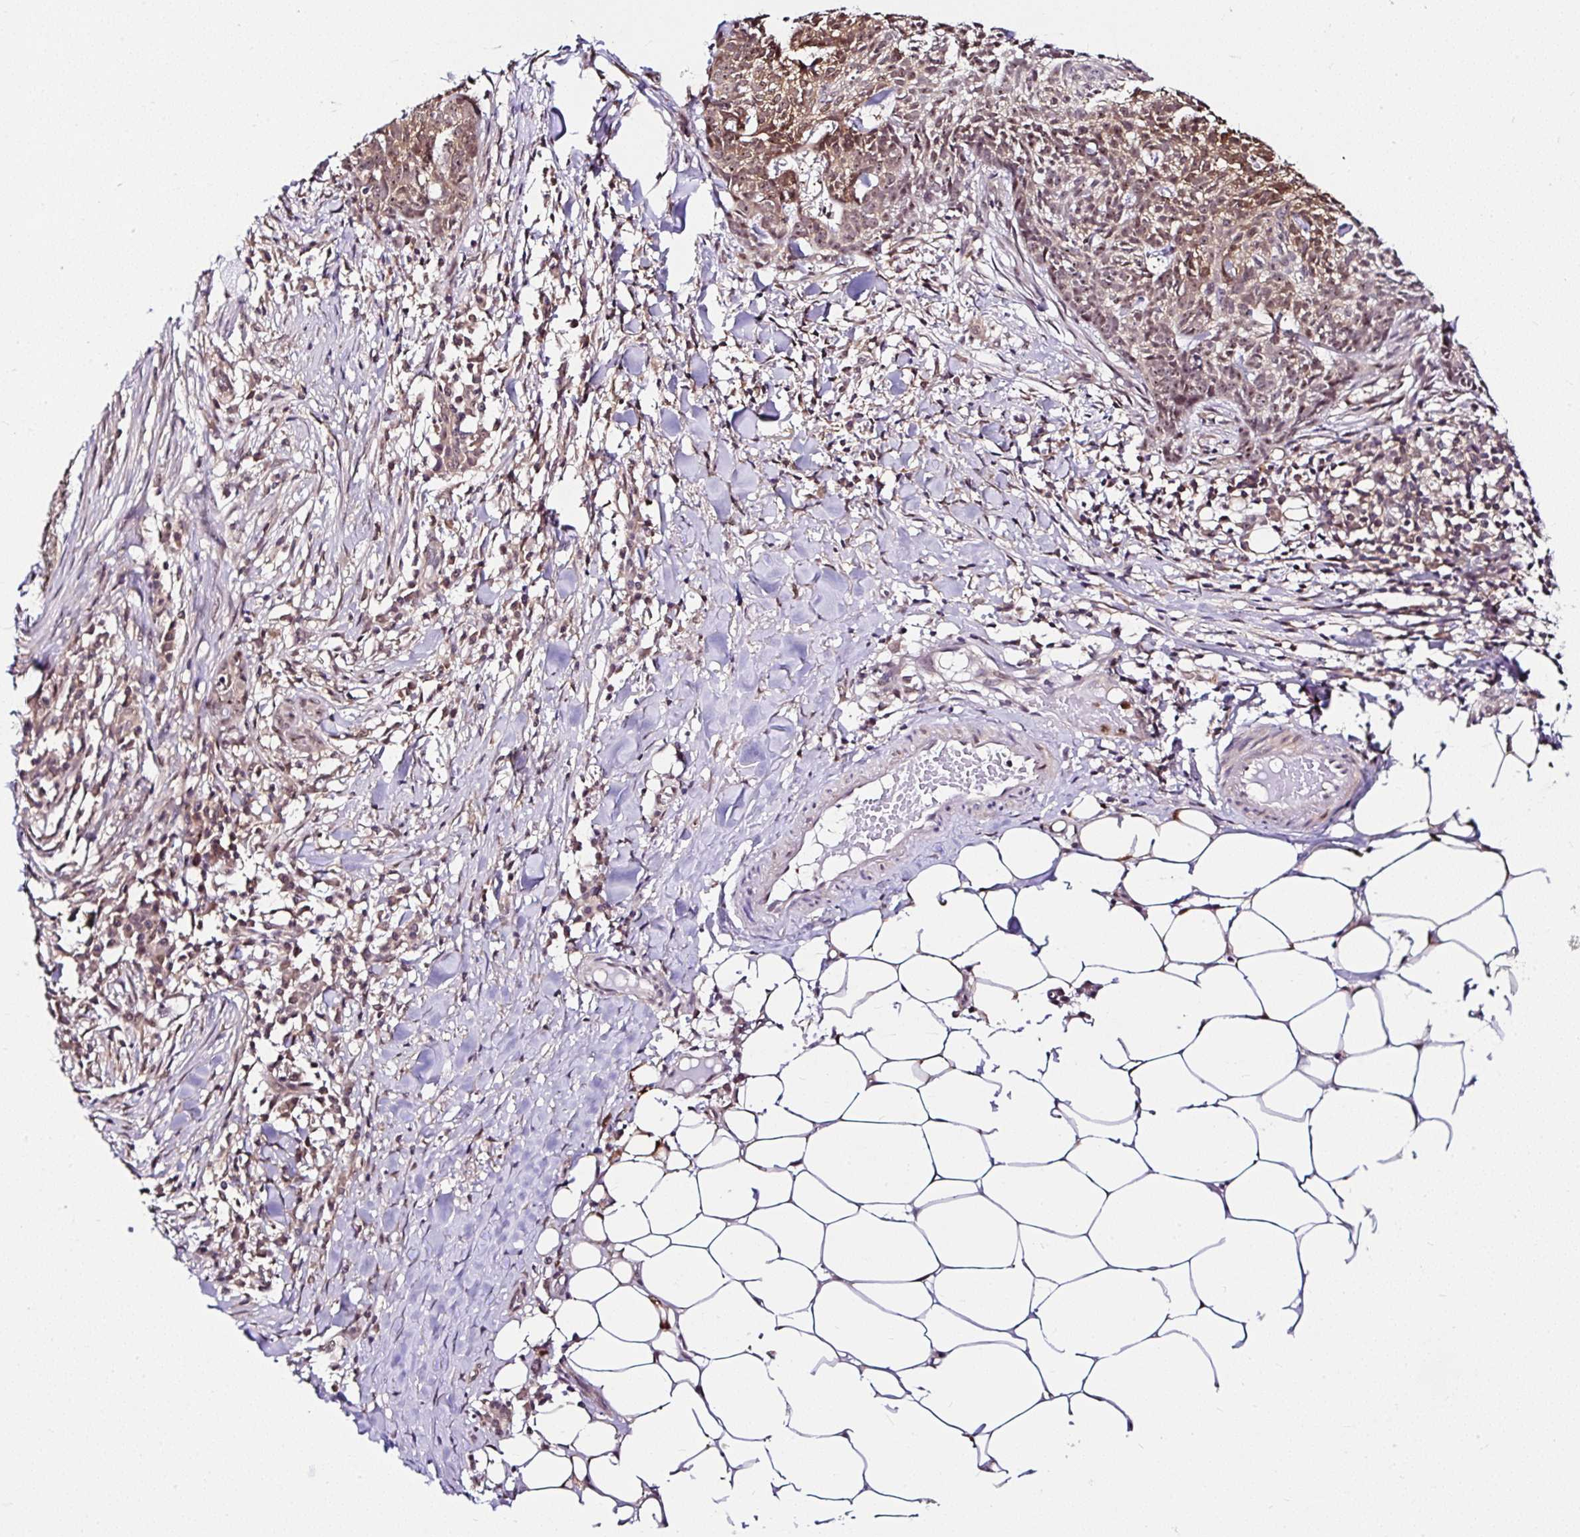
{"staining": {"intensity": "moderate", "quantity": ">75%", "location": "cytoplasmic/membranous,nuclear"}, "tissue": "skin cancer", "cell_type": "Tumor cells", "image_type": "cancer", "snomed": [{"axis": "morphology", "description": "Basal cell carcinoma"}, {"axis": "topography", "description": "Skin"}], "caption": "This micrograph displays immunohistochemistry (IHC) staining of skin cancer (basal cell carcinoma), with medium moderate cytoplasmic/membranous and nuclear staining in about >75% of tumor cells.", "gene": "PIN4", "patient": {"sex": "female", "age": 93}}